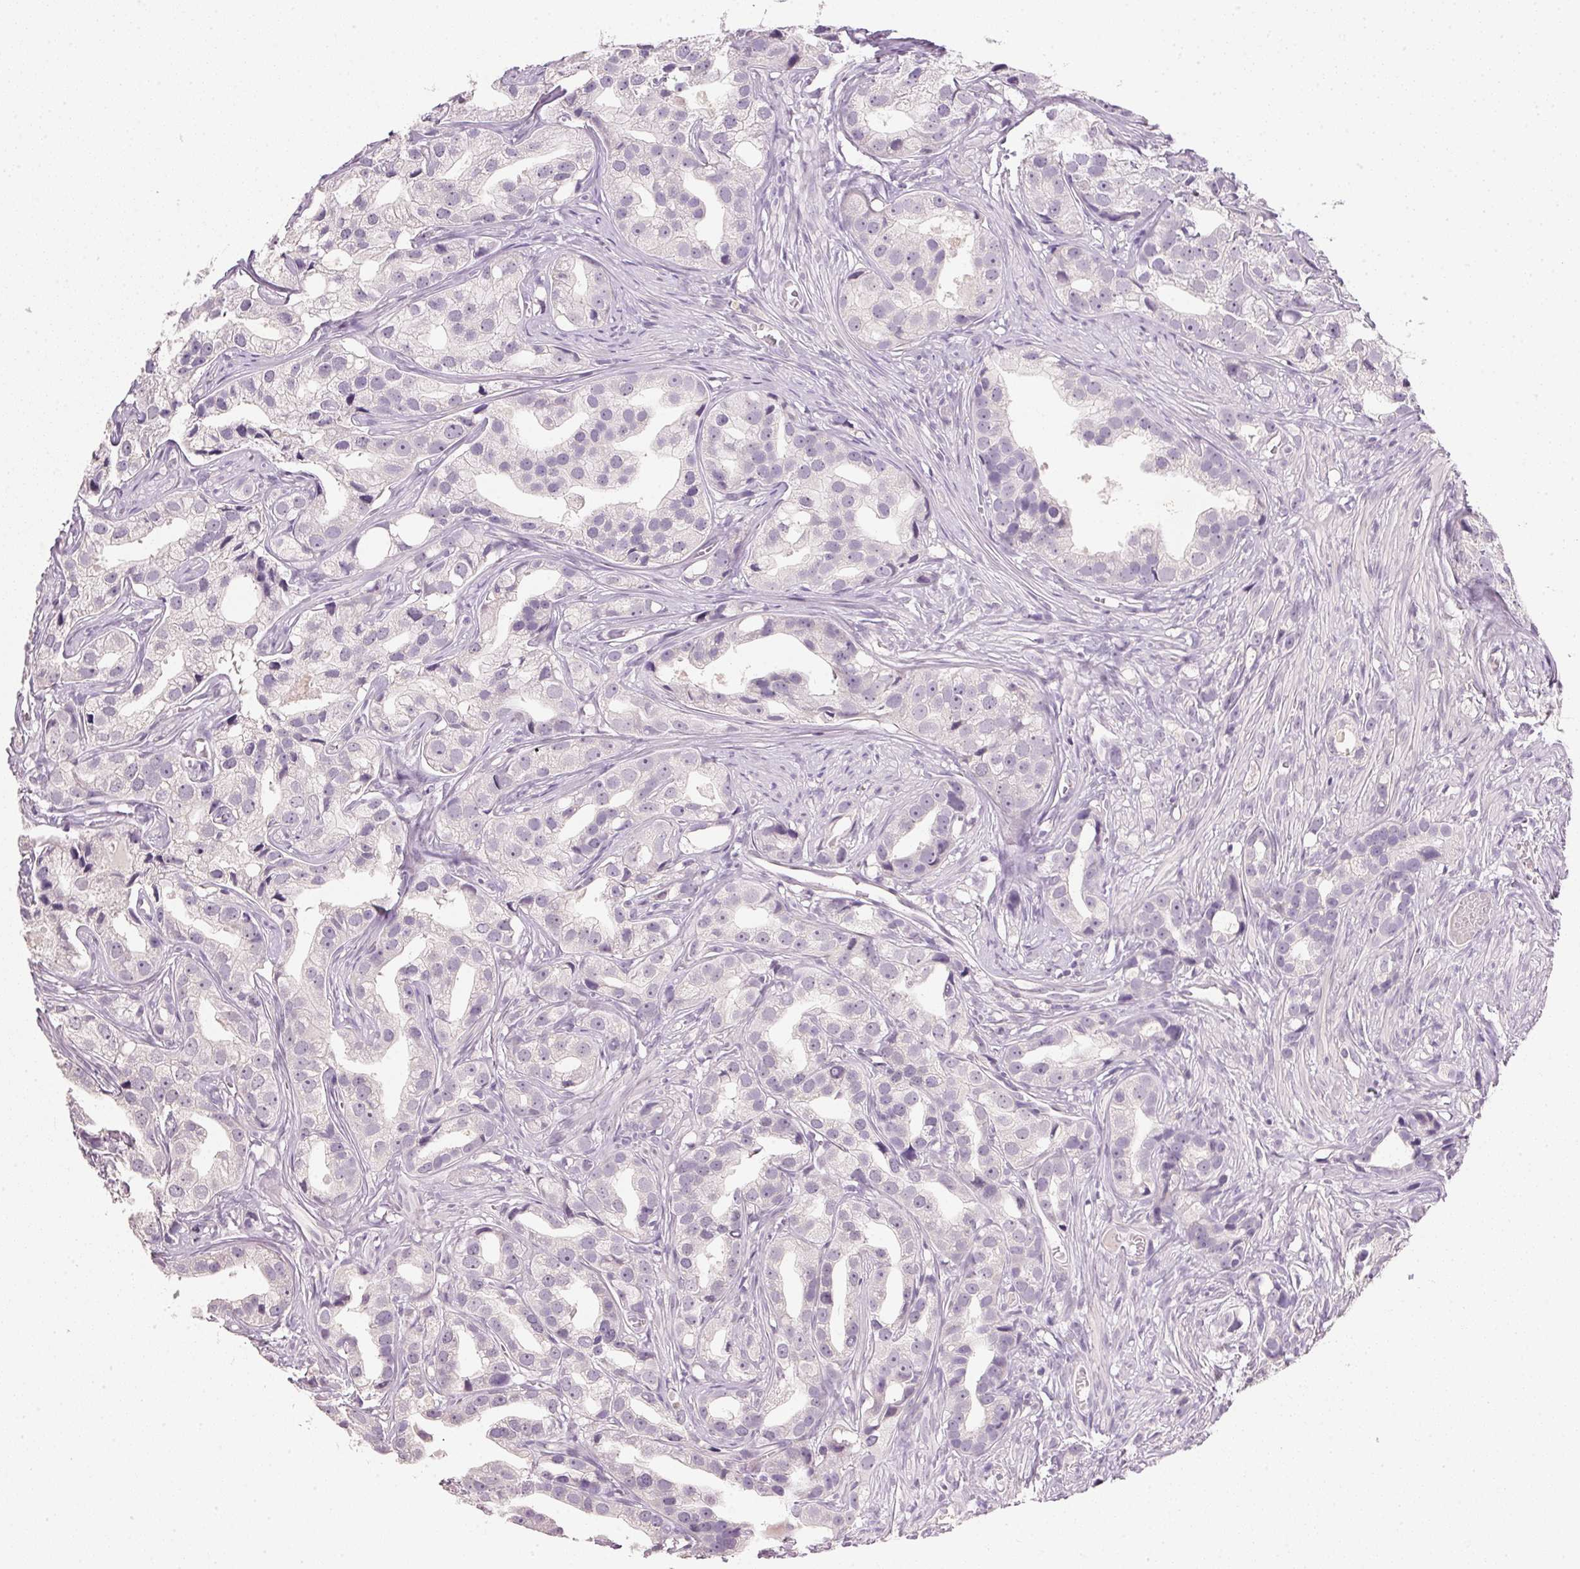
{"staining": {"intensity": "negative", "quantity": "none", "location": "none"}, "tissue": "prostate cancer", "cell_type": "Tumor cells", "image_type": "cancer", "snomed": [{"axis": "morphology", "description": "Adenocarcinoma, High grade"}, {"axis": "topography", "description": "Prostate"}], "caption": "This image is of adenocarcinoma (high-grade) (prostate) stained with immunohistochemistry to label a protein in brown with the nuclei are counter-stained blue. There is no staining in tumor cells.", "gene": "IGFBP1", "patient": {"sex": "male", "age": 75}}